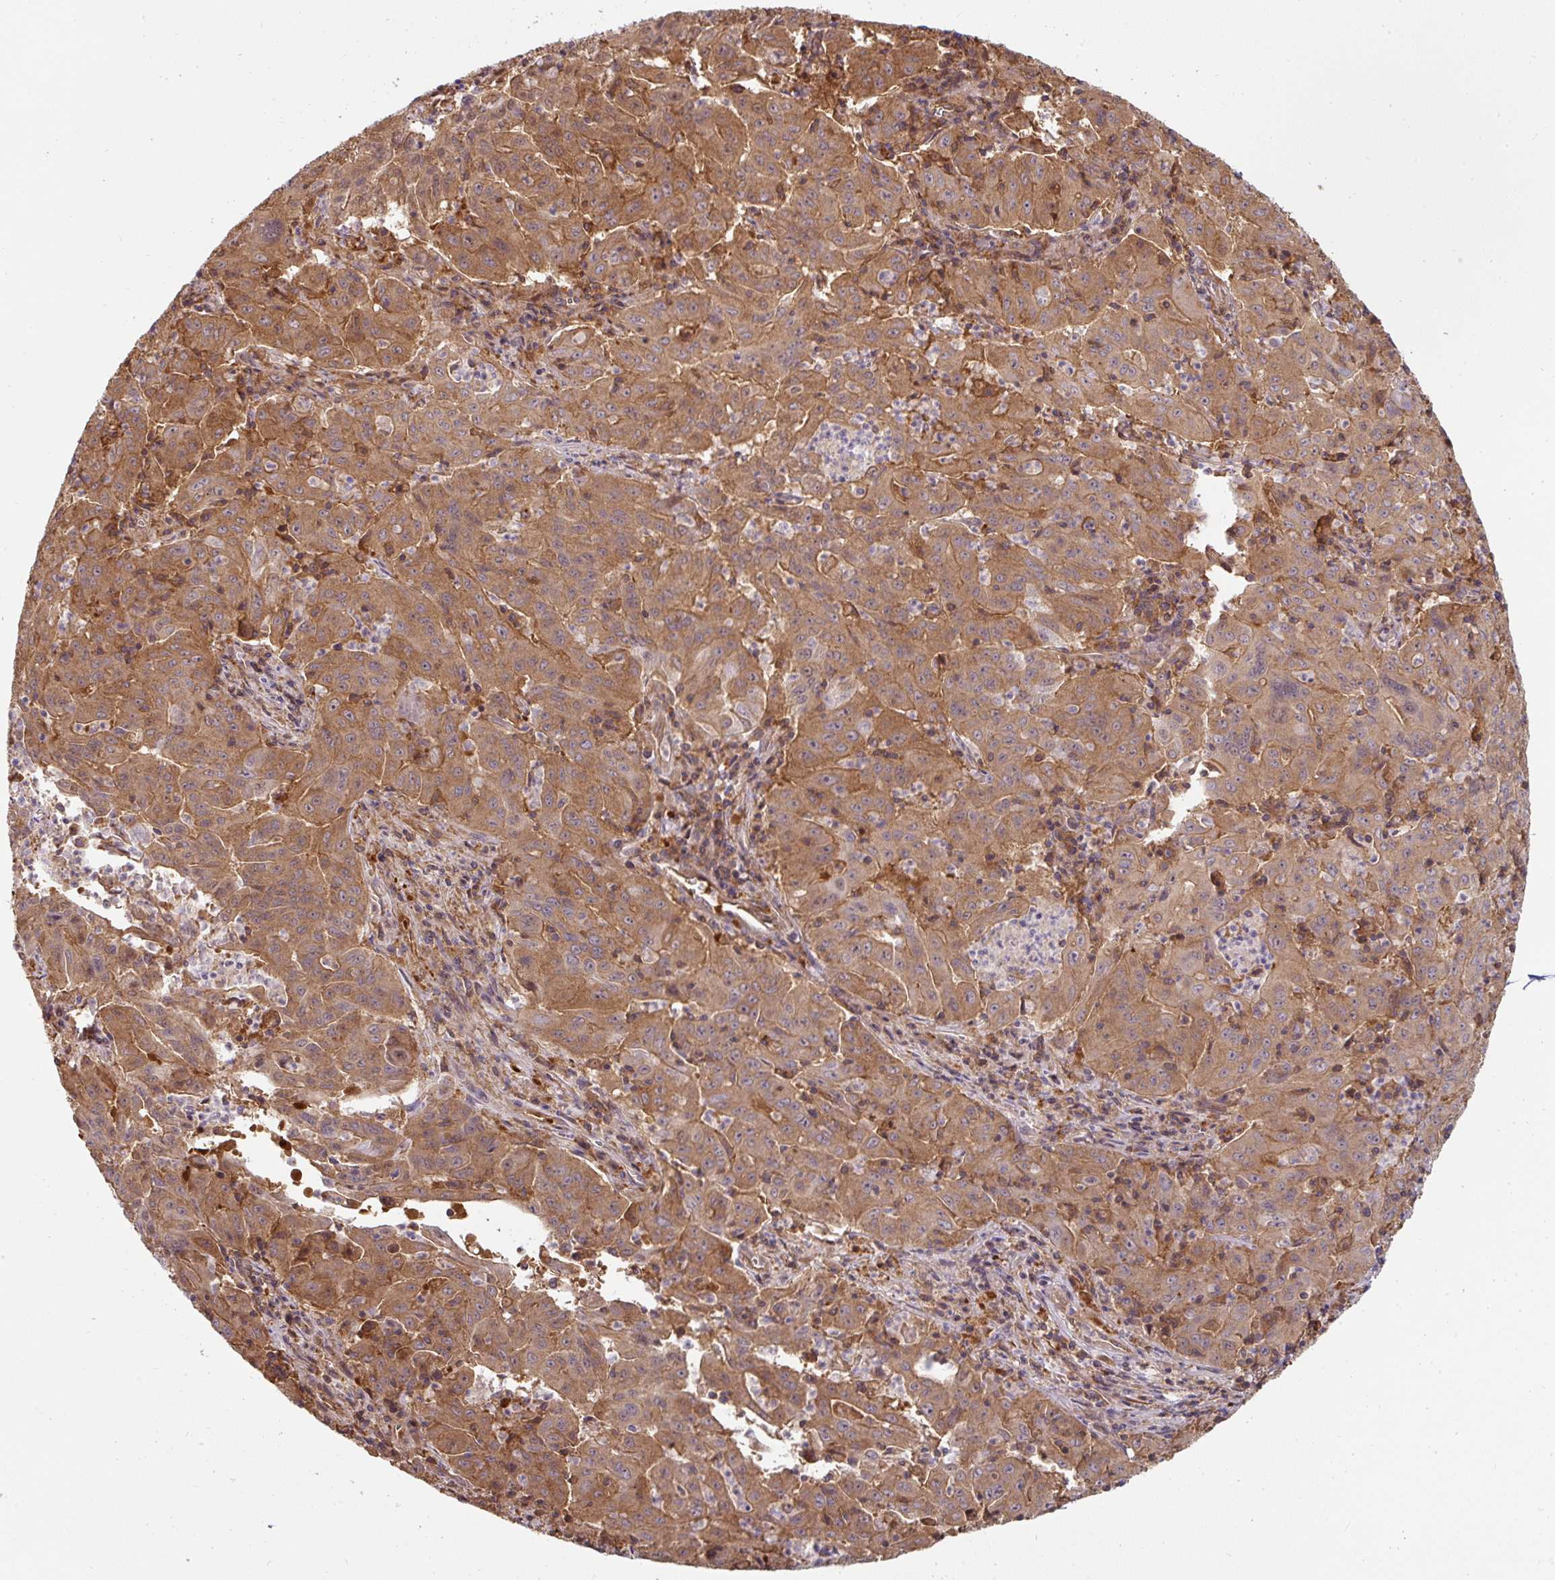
{"staining": {"intensity": "moderate", "quantity": ">75%", "location": "cytoplasmic/membranous"}, "tissue": "pancreatic cancer", "cell_type": "Tumor cells", "image_type": "cancer", "snomed": [{"axis": "morphology", "description": "Adenocarcinoma, NOS"}, {"axis": "topography", "description": "Pancreas"}], "caption": "The photomicrograph exhibits immunohistochemical staining of pancreatic adenocarcinoma. There is moderate cytoplasmic/membranous positivity is identified in about >75% of tumor cells.", "gene": "ST13", "patient": {"sex": "male", "age": 63}}